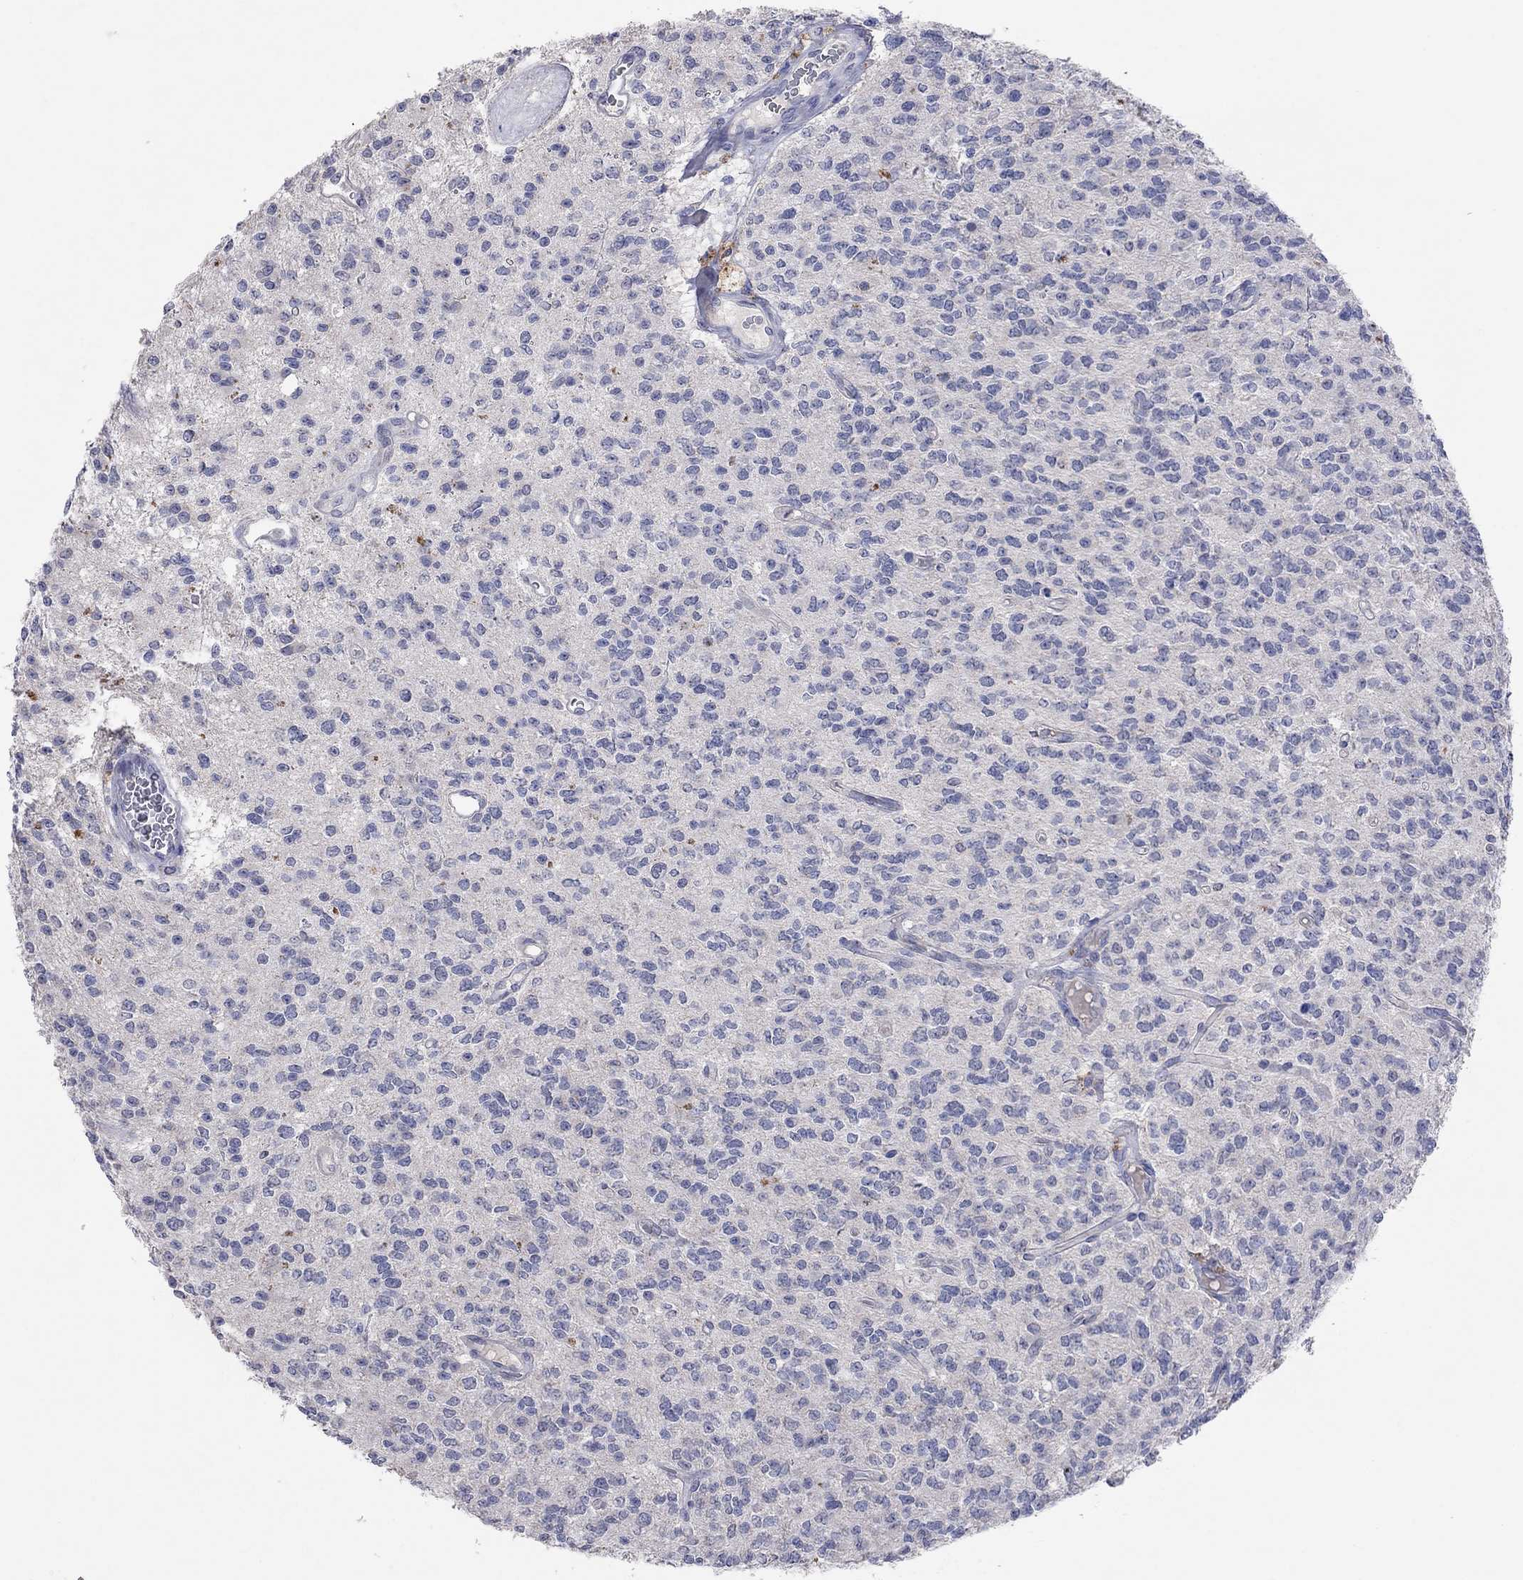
{"staining": {"intensity": "negative", "quantity": "none", "location": "none"}, "tissue": "glioma", "cell_type": "Tumor cells", "image_type": "cancer", "snomed": [{"axis": "morphology", "description": "Glioma, malignant, Low grade"}, {"axis": "topography", "description": "Brain"}], "caption": "Glioma was stained to show a protein in brown. There is no significant staining in tumor cells. (DAB (3,3'-diaminobenzidine) immunohistochemistry (IHC) with hematoxylin counter stain).", "gene": "MMP13", "patient": {"sex": "female", "age": 45}}